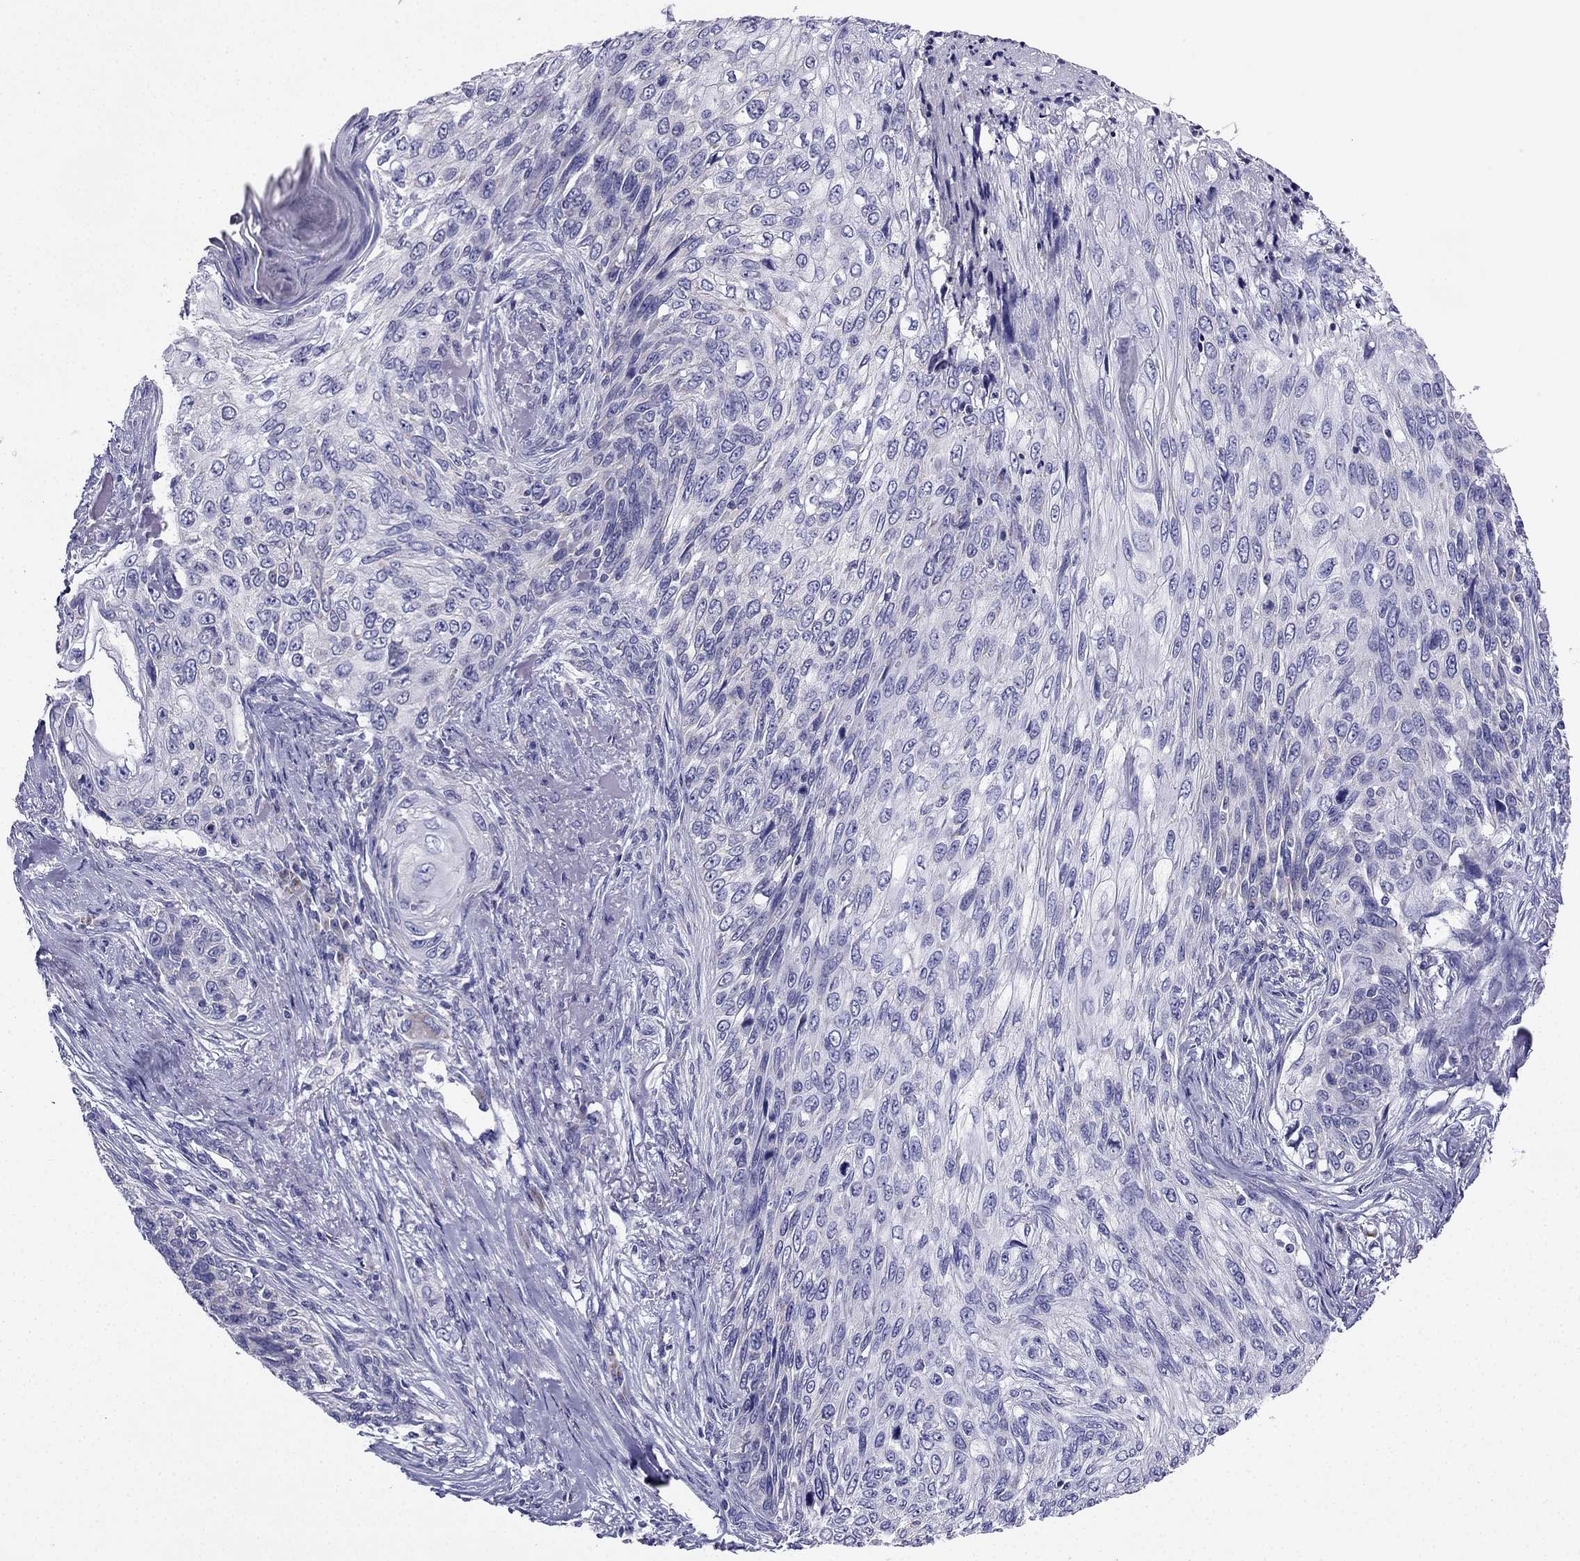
{"staining": {"intensity": "negative", "quantity": "none", "location": "none"}, "tissue": "skin cancer", "cell_type": "Tumor cells", "image_type": "cancer", "snomed": [{"axis": "morphology", "description": "Squamous cell carcinoma, NOS"}, {"axis": "topography", "description": "Skin"}], "caption": "Immunohistochemistry (IHC) of human skin cancer (squamous cell carcinoma) displays no expression in tumor cells. (DAB (3,3'-diaminobenzidine) immunohistochemistry visualized using brightfield microscopy, high magnification).", "gene": "KIF5A", "patient": {"sex": "male", "age": 92}}